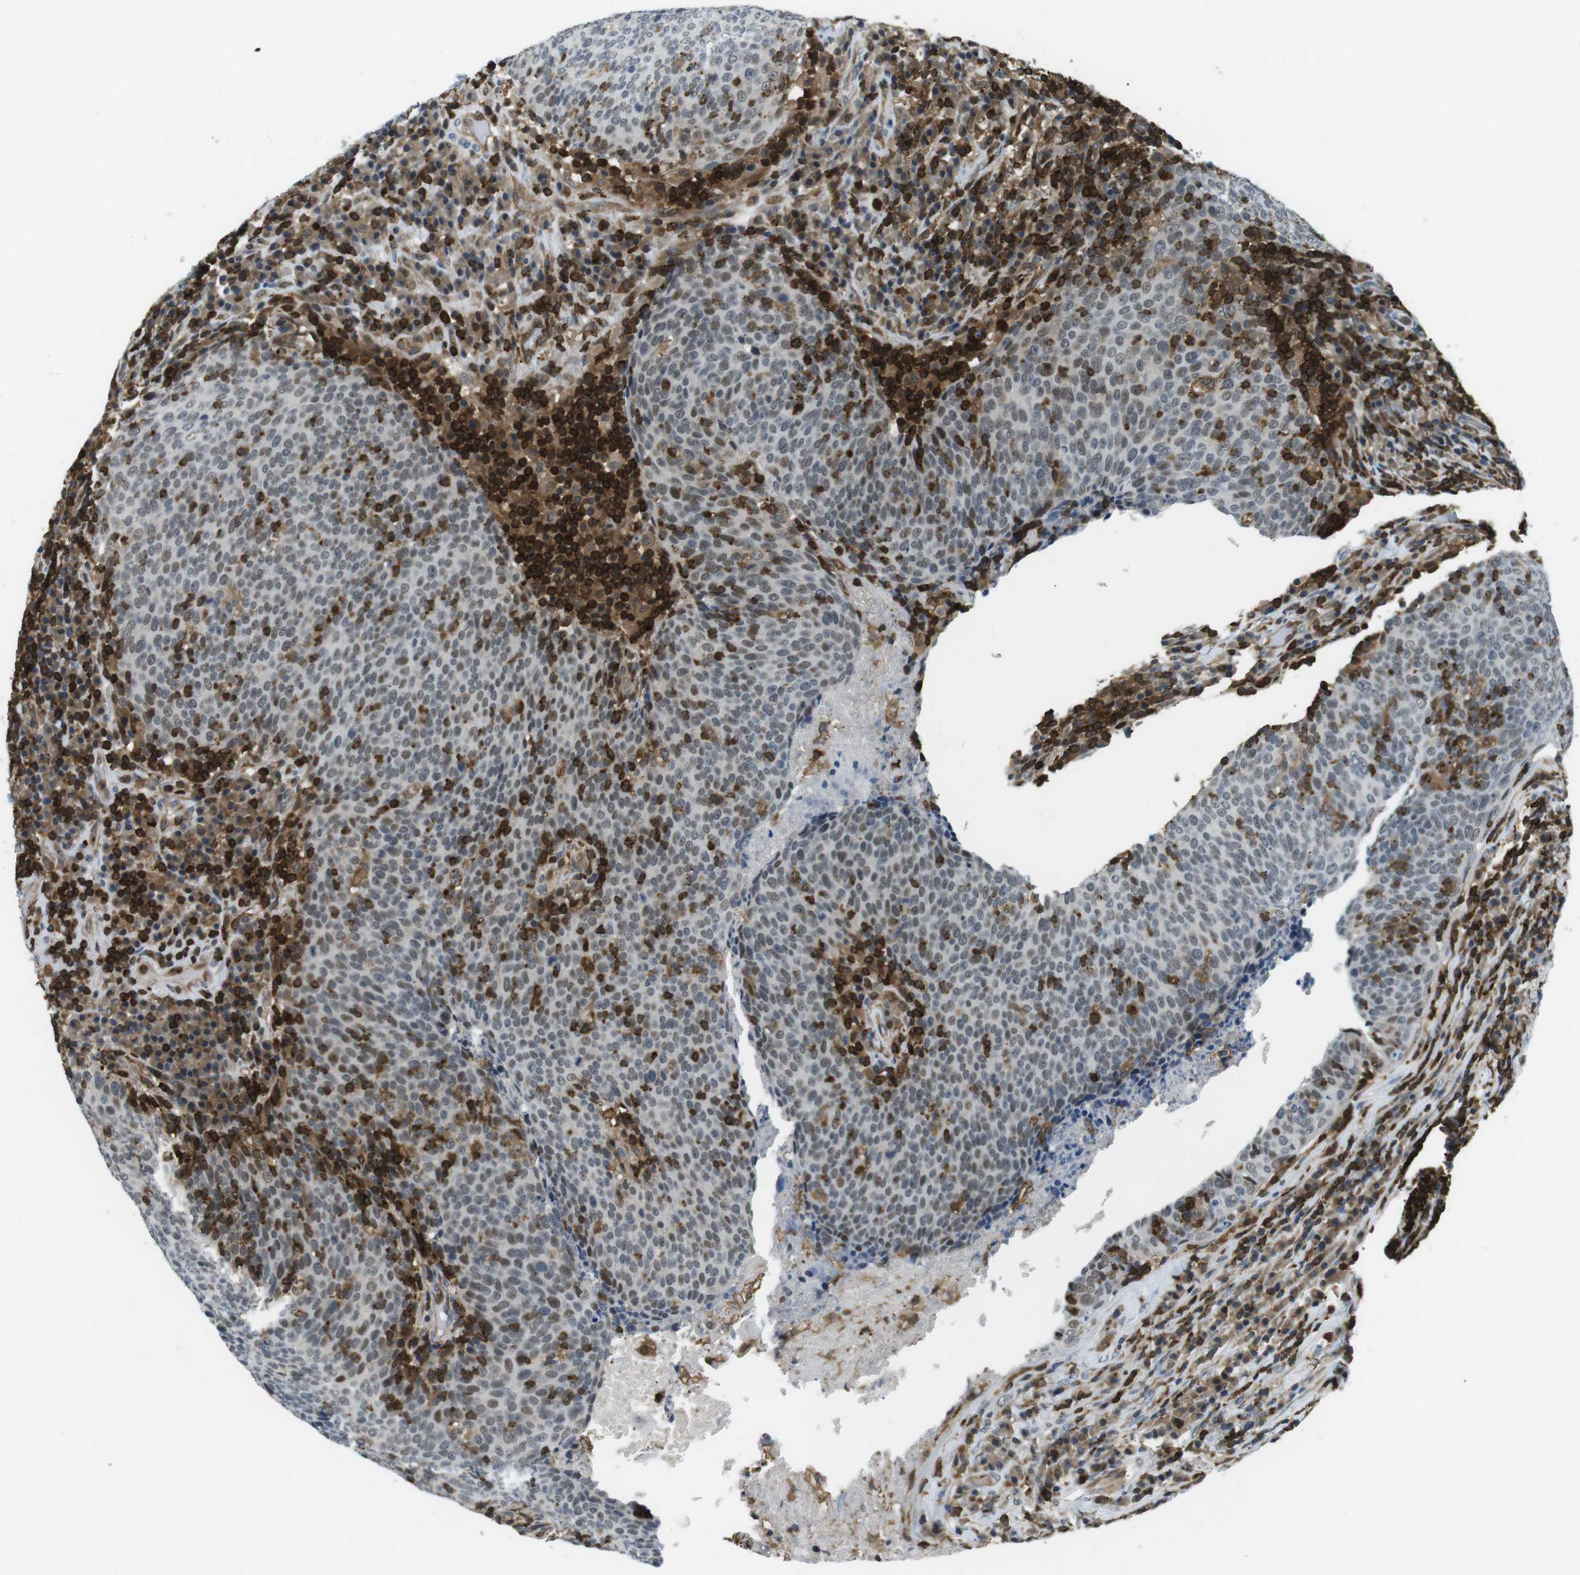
{"staining": {"intensity": "weak", "quantity": "<25%", "location": "nuclear"}, "tissue": "head and neck cancer", "cell_type": "Tumor cells", "image_type": "cancer", "snomed": [{"axis": "morphology", "description": "Squamous cell carcinoma, NOS"}, {"axis": "morphology", "description": "Squamous cell carcinoma, metastatic, NOS"}, {"axis": "topography", "description": "Lymph node"}, {"axis": "topography", "description": "Head-Neck"}], "caption": "Immunohistochemistry of head and neck cancer (metastatic squamous cell carcinoma) shows no expression in tumor cells.", "gene": "STK10", "patient": {"sex": "male", "age": 62}}